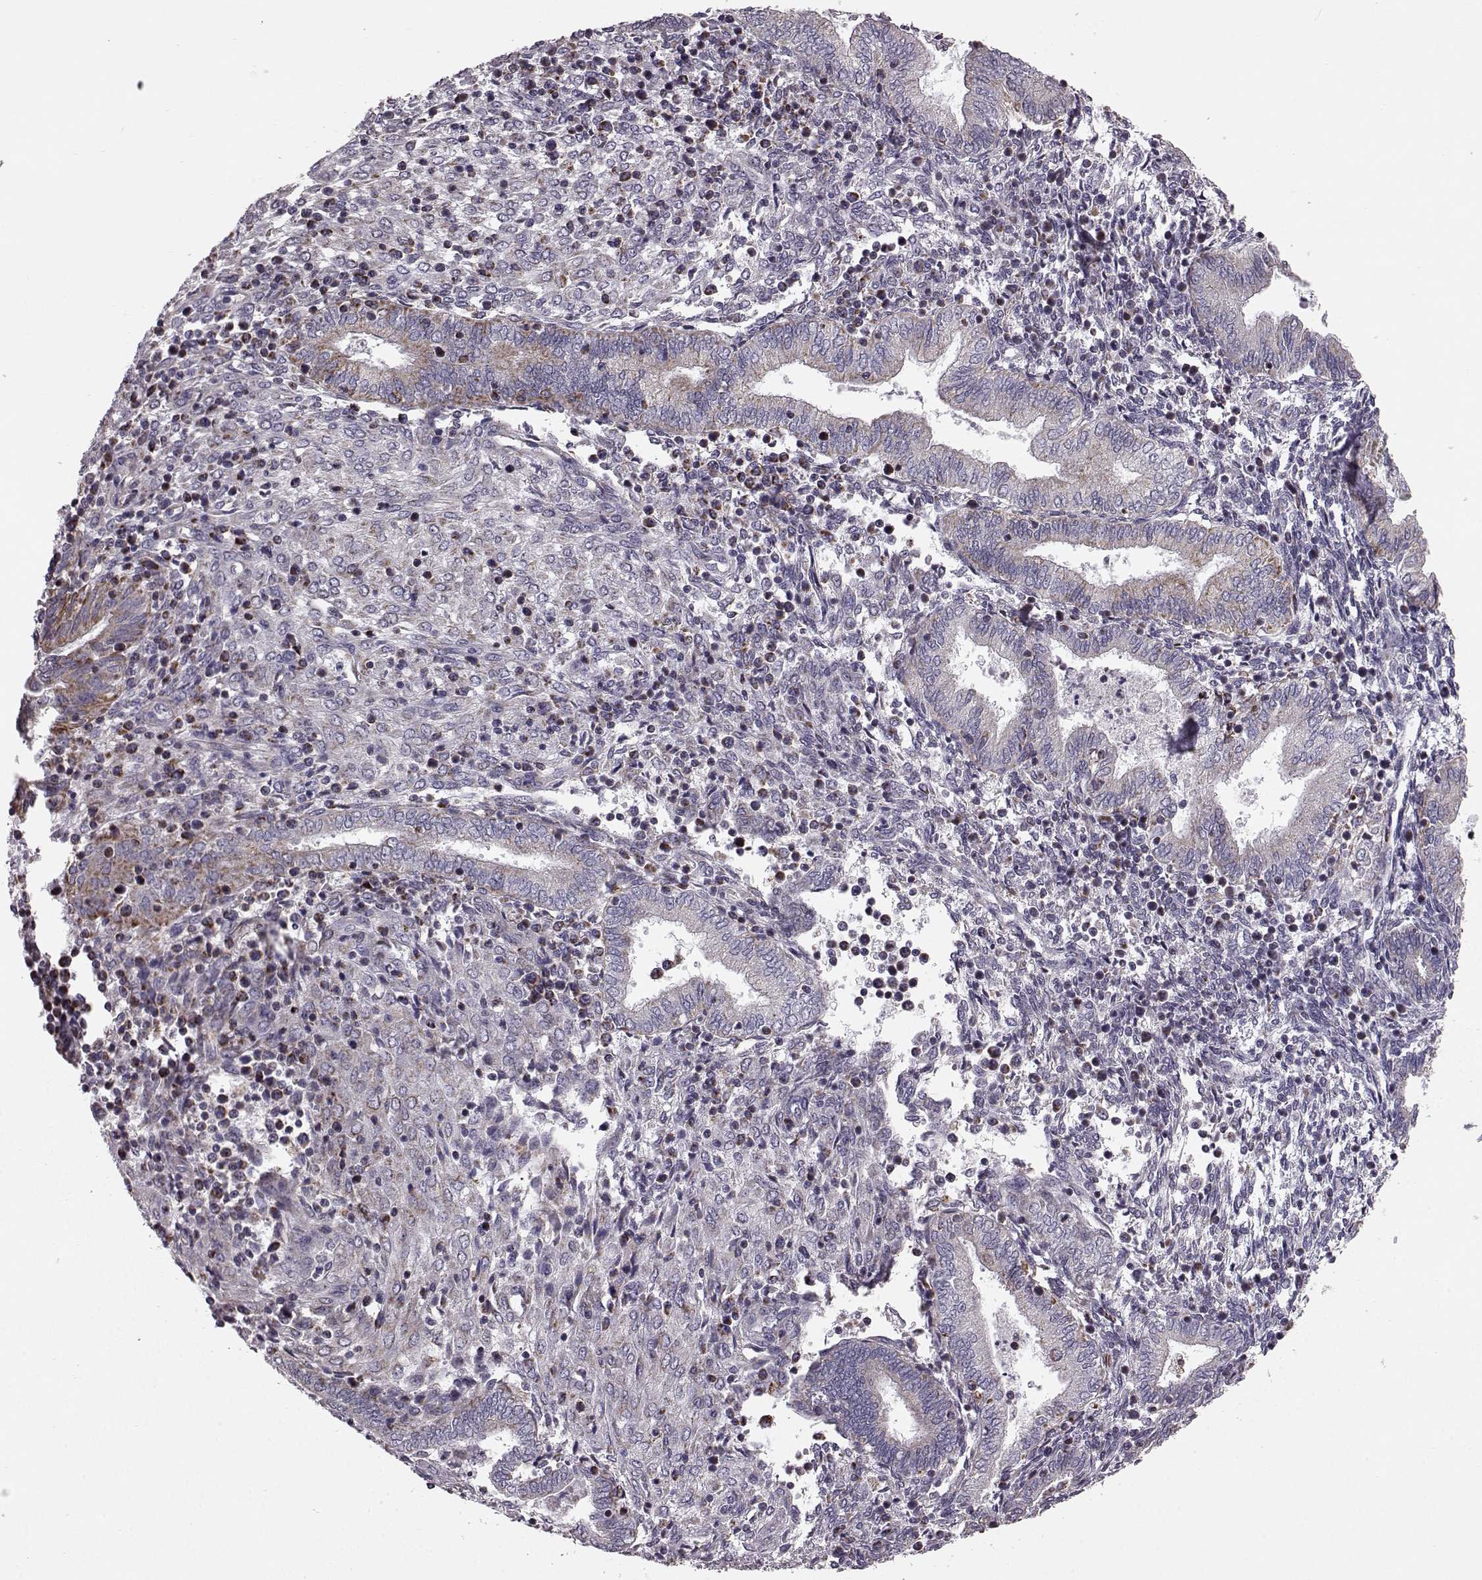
{"staining": {"intensity": "negative", "quantity": "none", "location": "none"}, "tissue": "endometrium", "cell_type": "Cells in endometrial stroma", "image_type": "normal", "snomed": [{"axis": "morphology", "description": "Normal tissue, NOS"}, {"axis": "topography", "description": "Endometrium"}], "caption": "High magnification brightfield microscopy of normal endometrium stained with DAB (brown) and counterstained with hematoxylin (blue): cells in endometrial stroma show no significant staining.", "gene": "ATP5MF", "patient": {"sex": "female", "age": 42}}